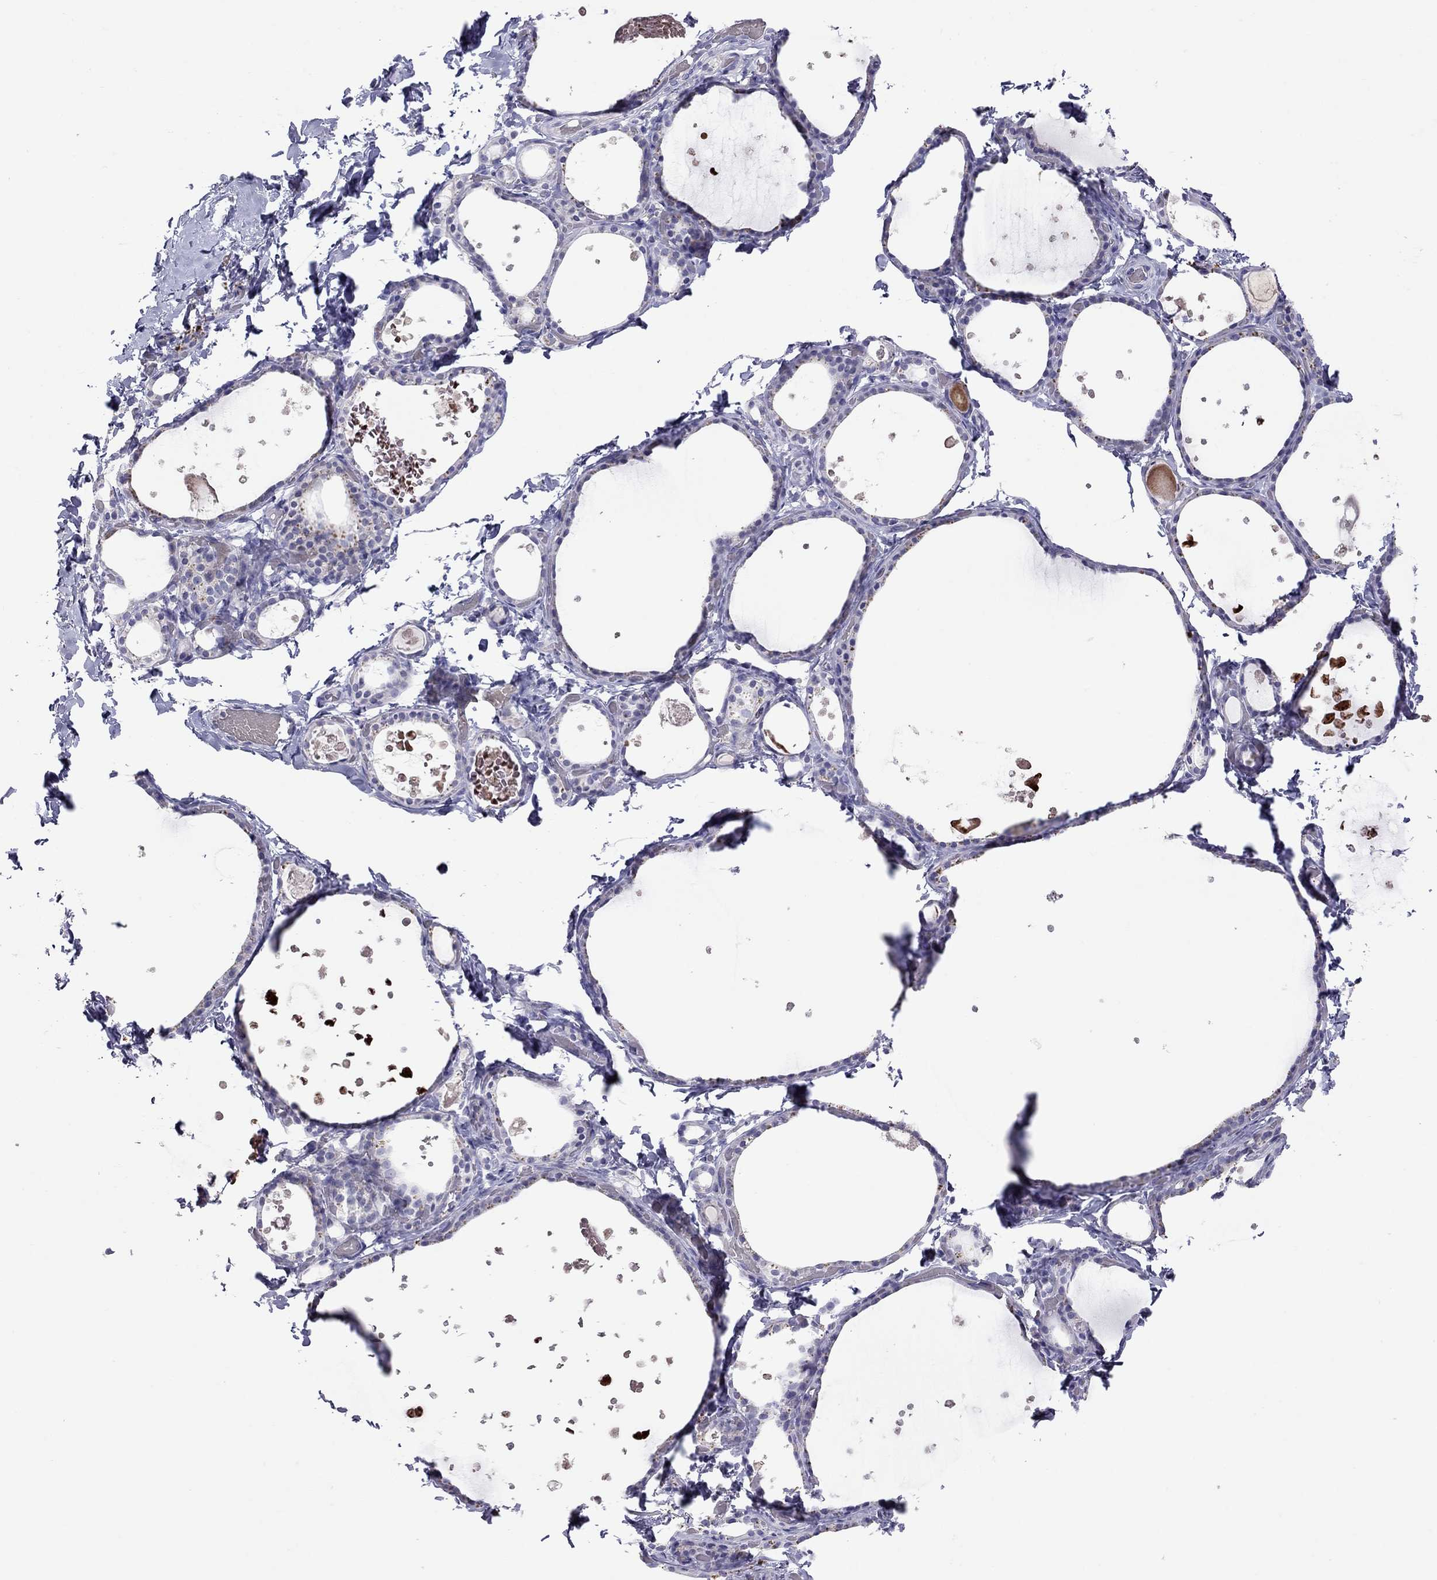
{"staining": {"intensity": "negative", "quantity": "none", "location": "none"}, "tissue": "thyroid gland", "cell_type": "Glandular cells", "image_type": "normal", "snomed": [{"axis": "morphology", "description": "Normal tissue, NOS"}, {"axis": "topography", "description": "Thyroid gland"}], "caption": "Immunohistochemistry (IHC) photomicrograph of unremarkable thyroid gland: thyroid gland stained with DAB demonstrates no significant protein expression in glandular cells. (Stains: DAB (3,3'-diaminobenzidine) IHC with hematoxylin counter stain, Microscopy: brightfield microscopy at high magnification).", "gene": "MUC16", "patient": {"sex": "female", "age": 56}}